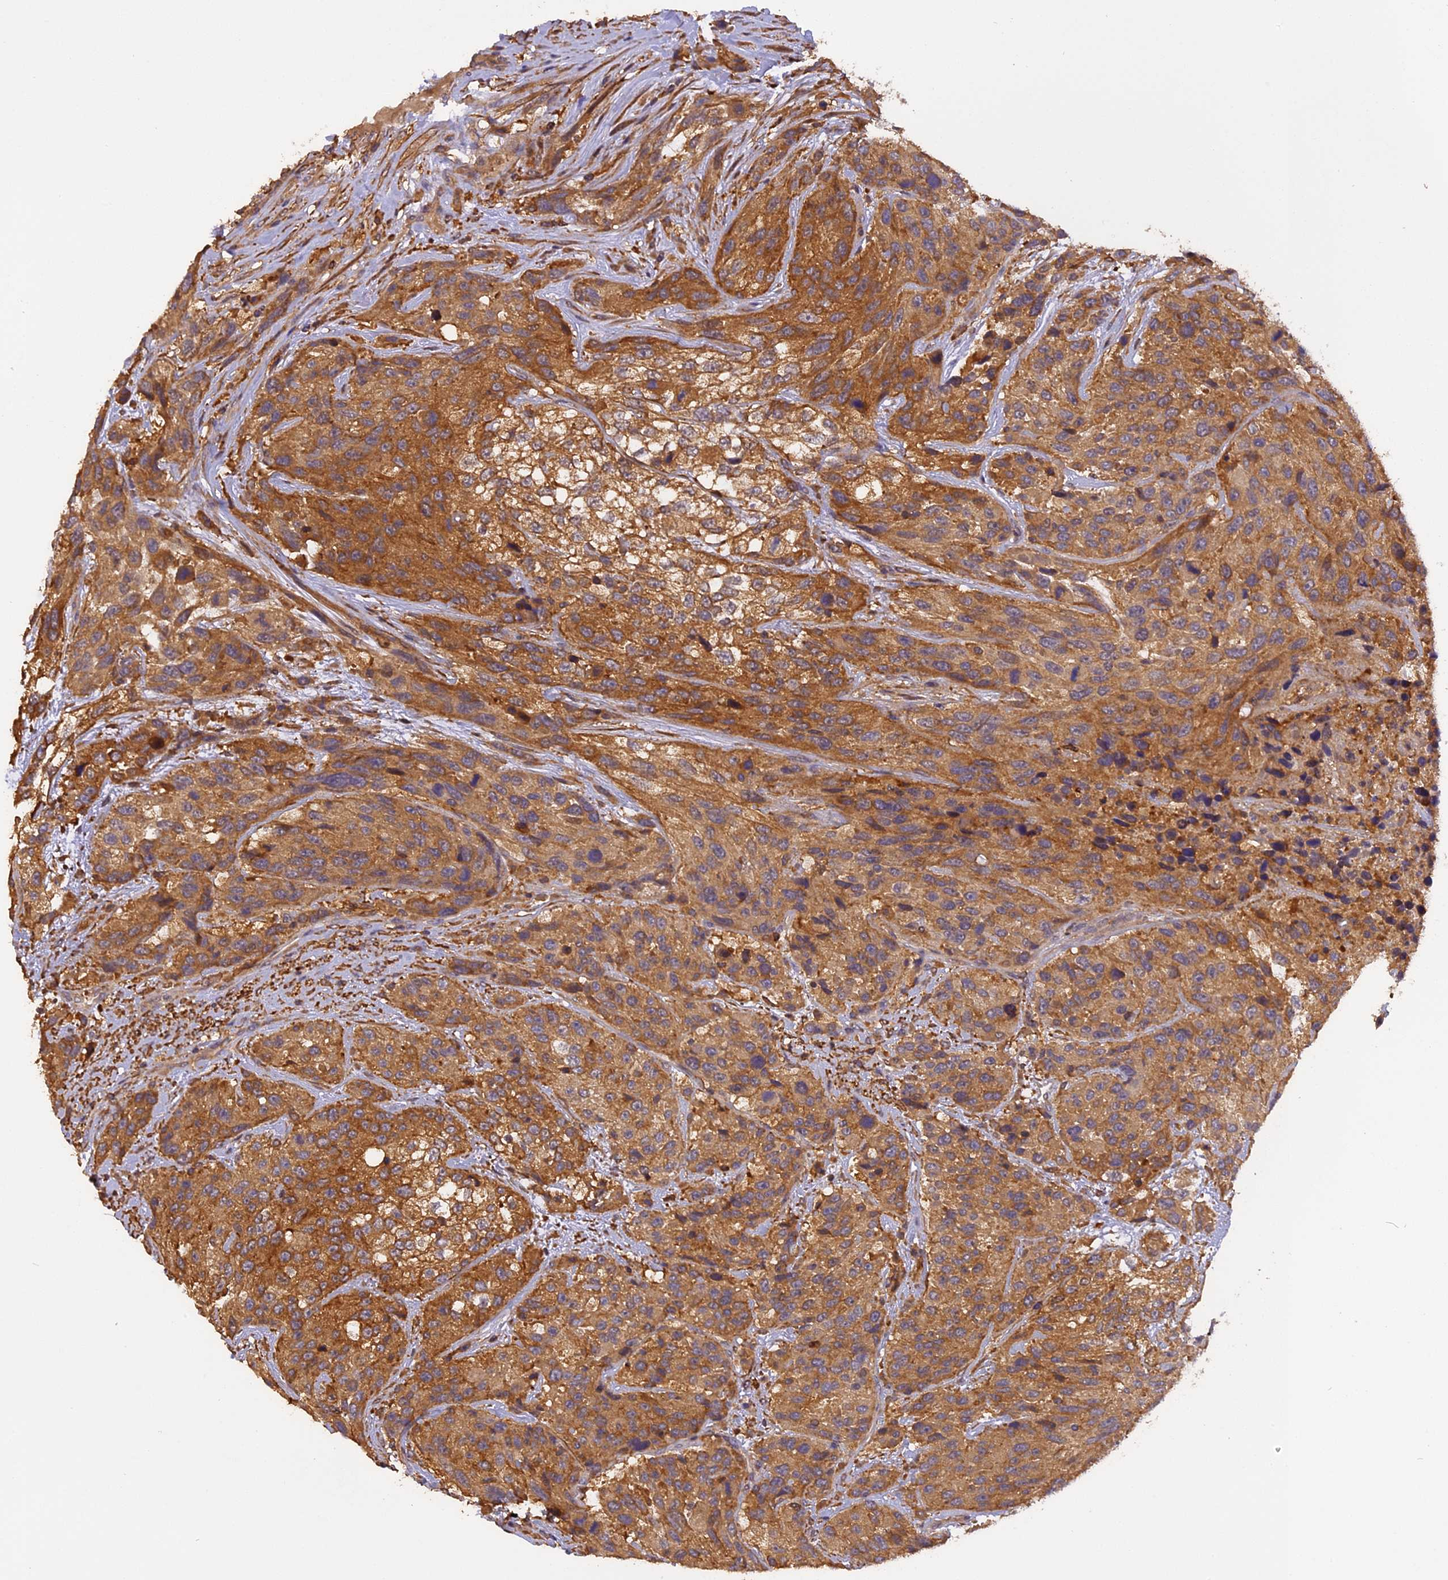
{"staining": {"intensity": "moderate", "quantity": ">75%", "location": "cytoplasmic/membranous"}, "tissue": "urothelial cancer", "cell_type": "Tumor cells", "image_type": "cancer", "snomed": [{"axis": "morphology", "description": "Urothelial carcinoma, High grade"}, {"axis": "topography", "description": "Urinary bladder"}], "caption": "Immunohistochemical staining of human urothelial cancer shows medium levels of moderate cytoplasmic/membranous protein staining in approximately >75% of tumor cells.", "gene": "STOML1", "patient": {"sex": "female", "age": 70}}